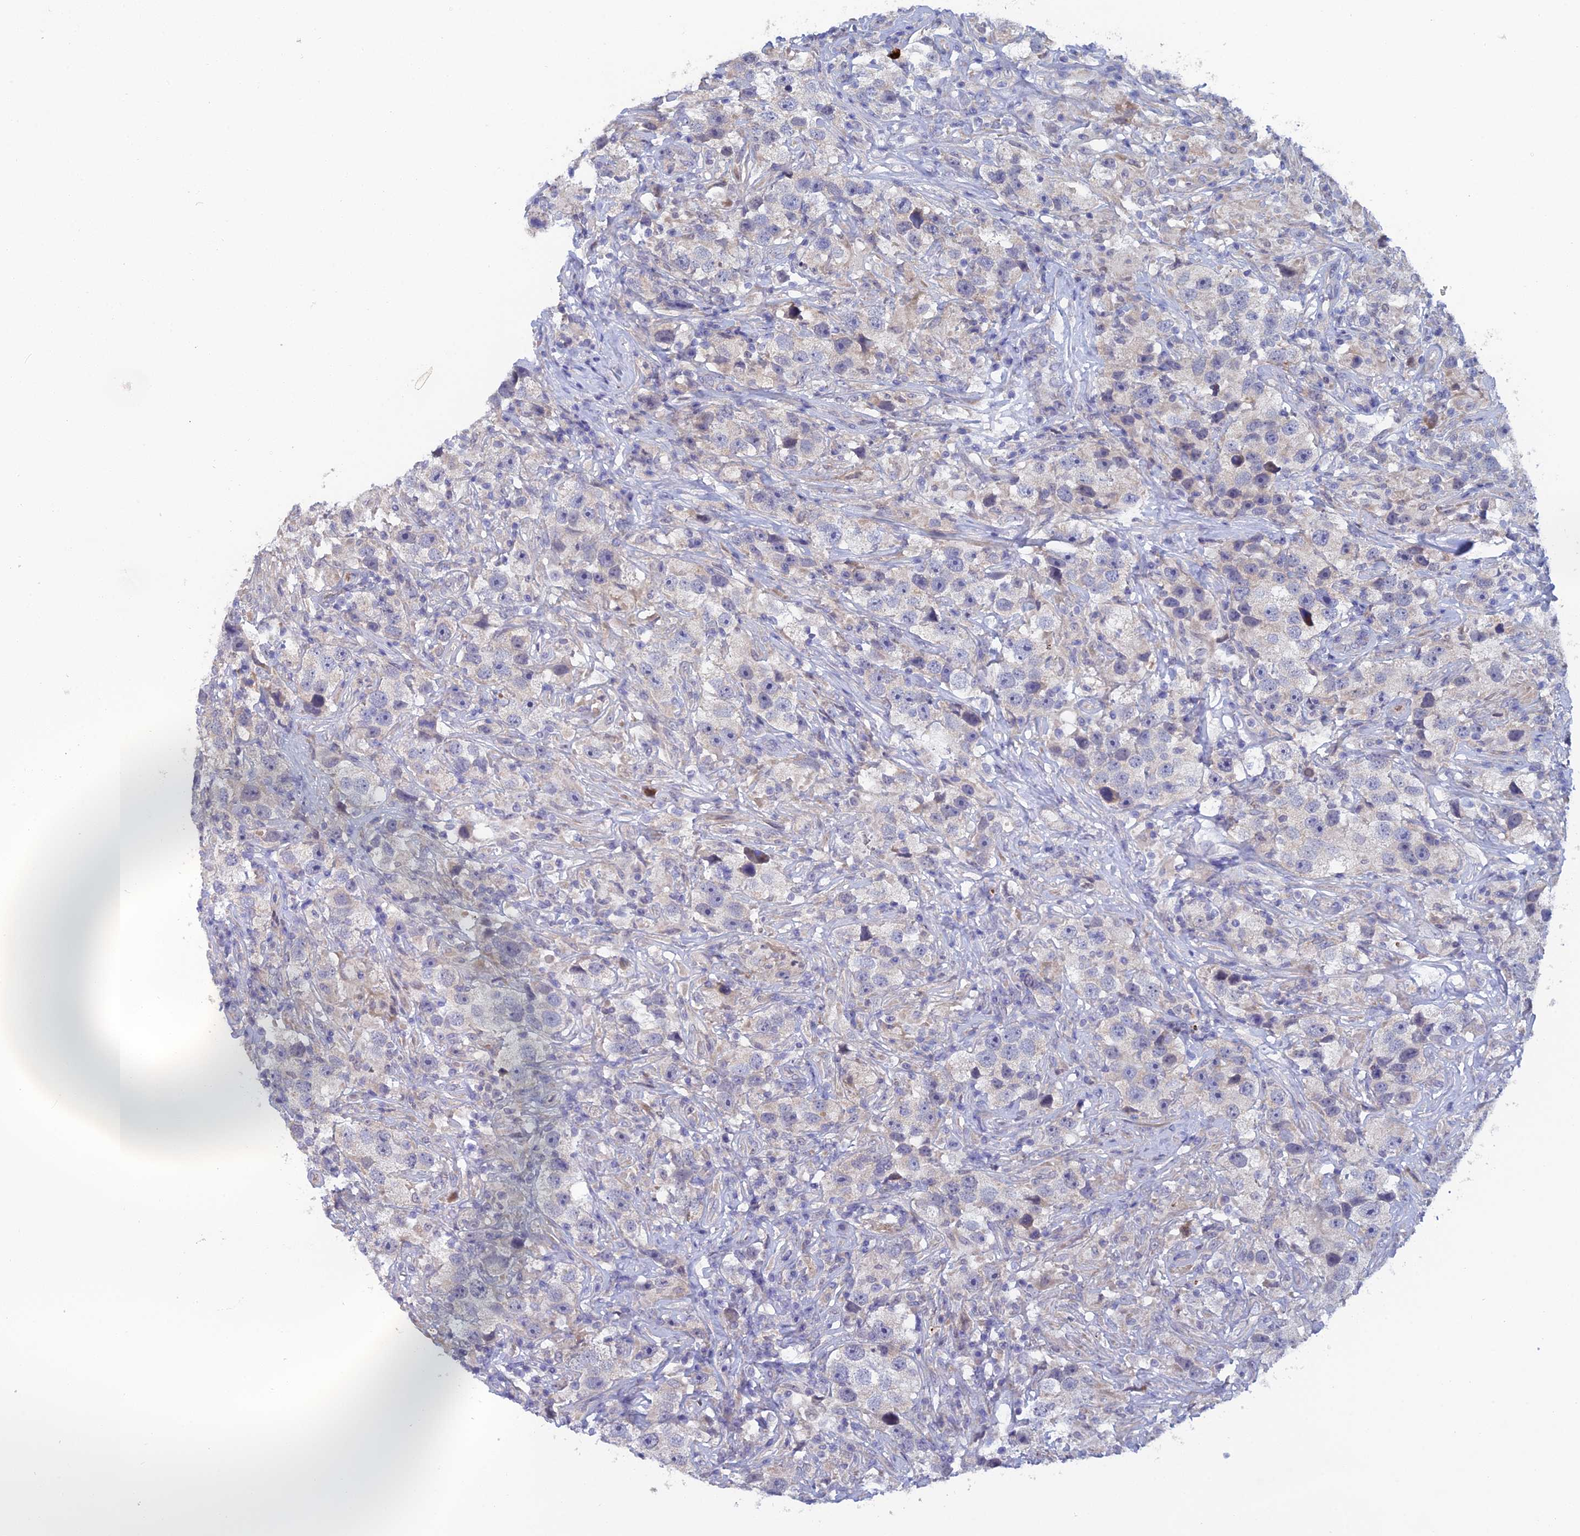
{"staining": {"intensity": "negative", "quantity": "none", "location": "none"}, "tissue": "testis cancer", "cell_type": "Tumor cells", "image_type": "cancer", "snomed": [{"axis": "morphology", "description": "Seminoma, NOS"}, {"axis": "topography", "description": "Testis"}], "caption": "High power microscopy image of an immunohistochemistry image of seminoma (testis), revealing no significant staining in tumor cells.", "gene": "GIPC1", "patient": {"sex": "male", "age": 49}}